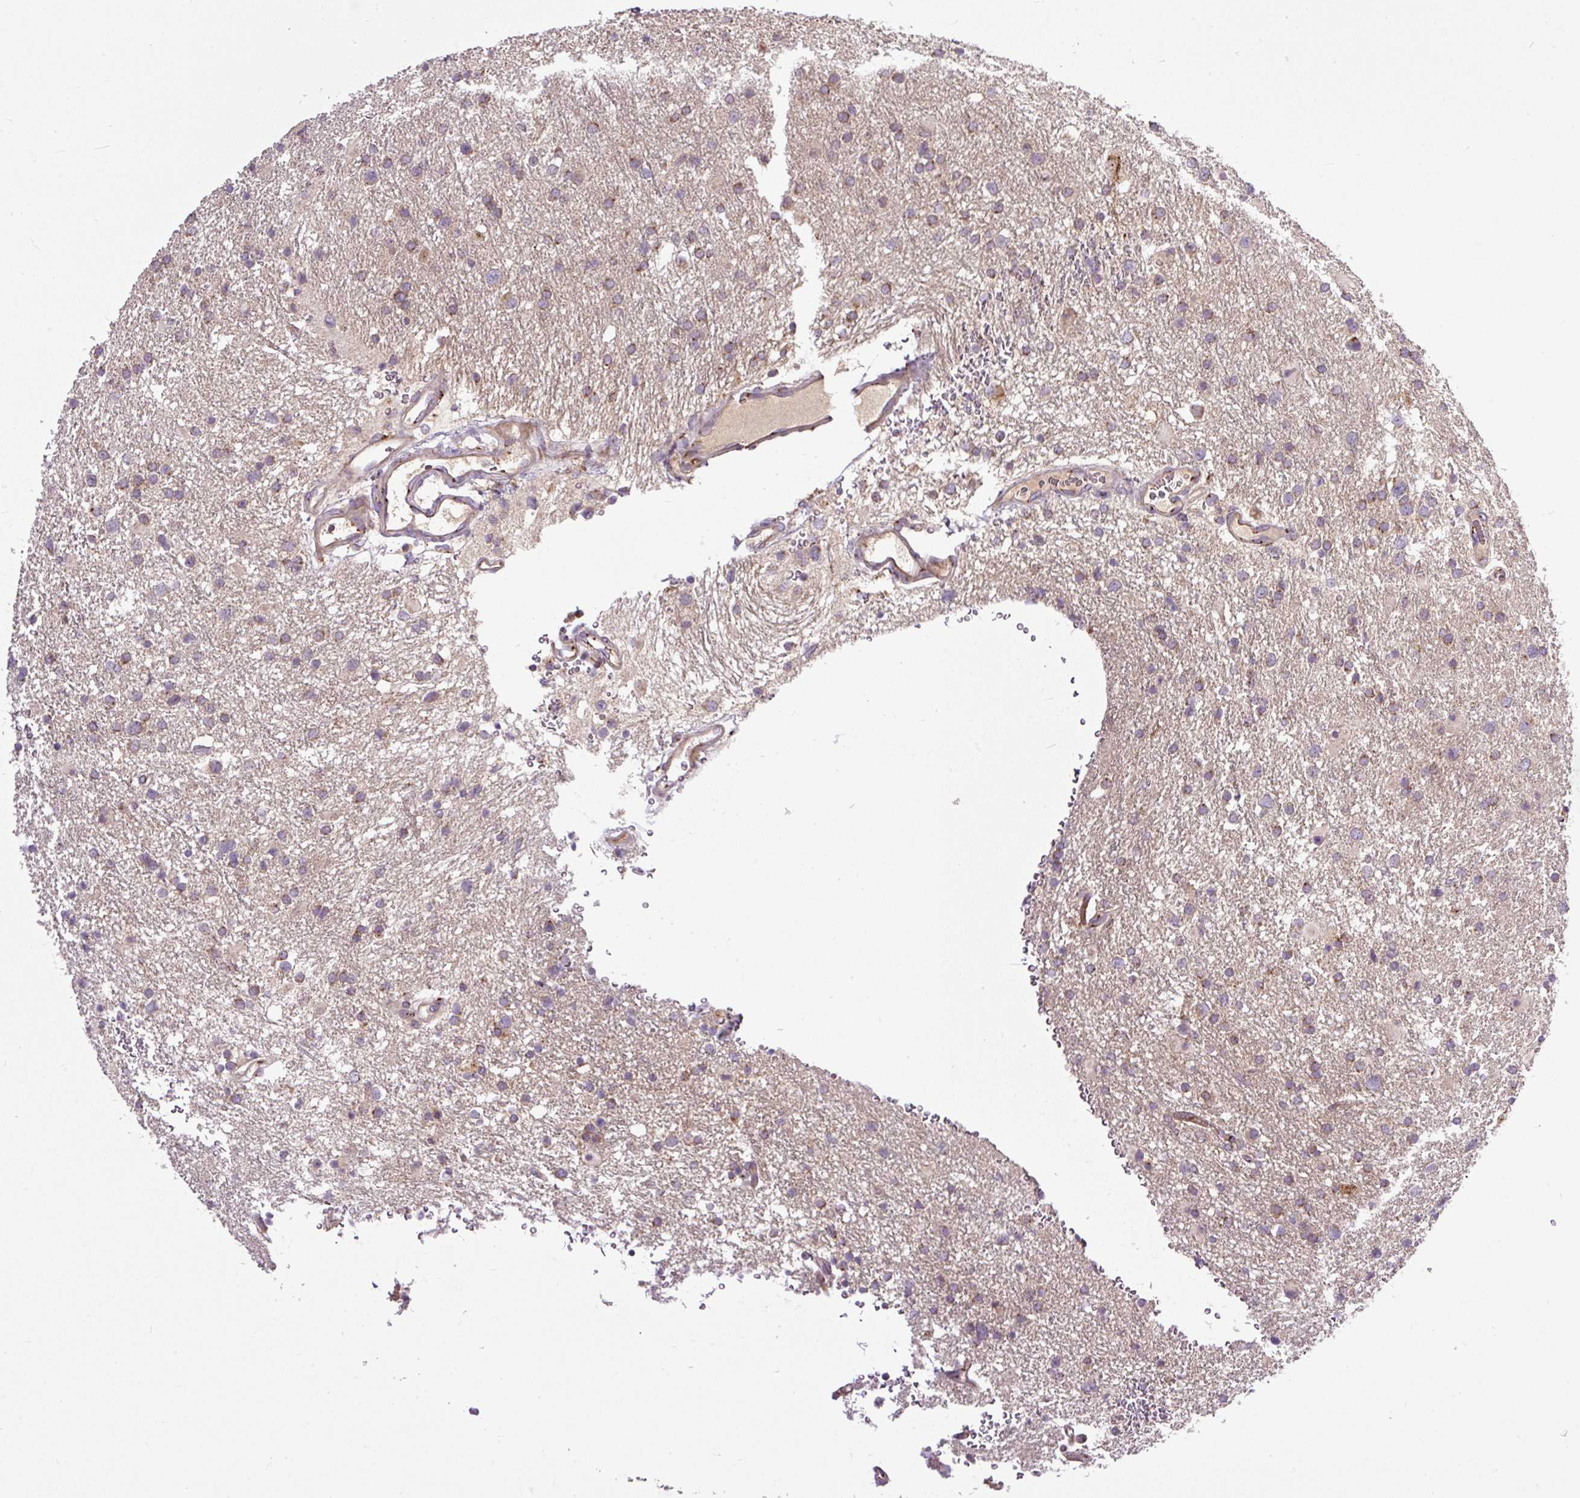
{"staining": {"intensity": "moderate", "quantity": "<25%", "location": "cytoplasmic/membranous,nuclear"}, "tissue": "glioma", "cell_type": "Tumor cells", "image_type": "cancer", "snomed": [{"axis": "morphology", "description": "Glioma, malignant, Low grade"}, {"axis": "topography", "description": "Brain"}], "caption": "Protein staining exhibits moderate cytoplasmic/membranous and nuclear expression in approximately <25% of tumor cells in glioma.", "gene": "MSMP", "patient": {"sex": "female", "age": 32}}